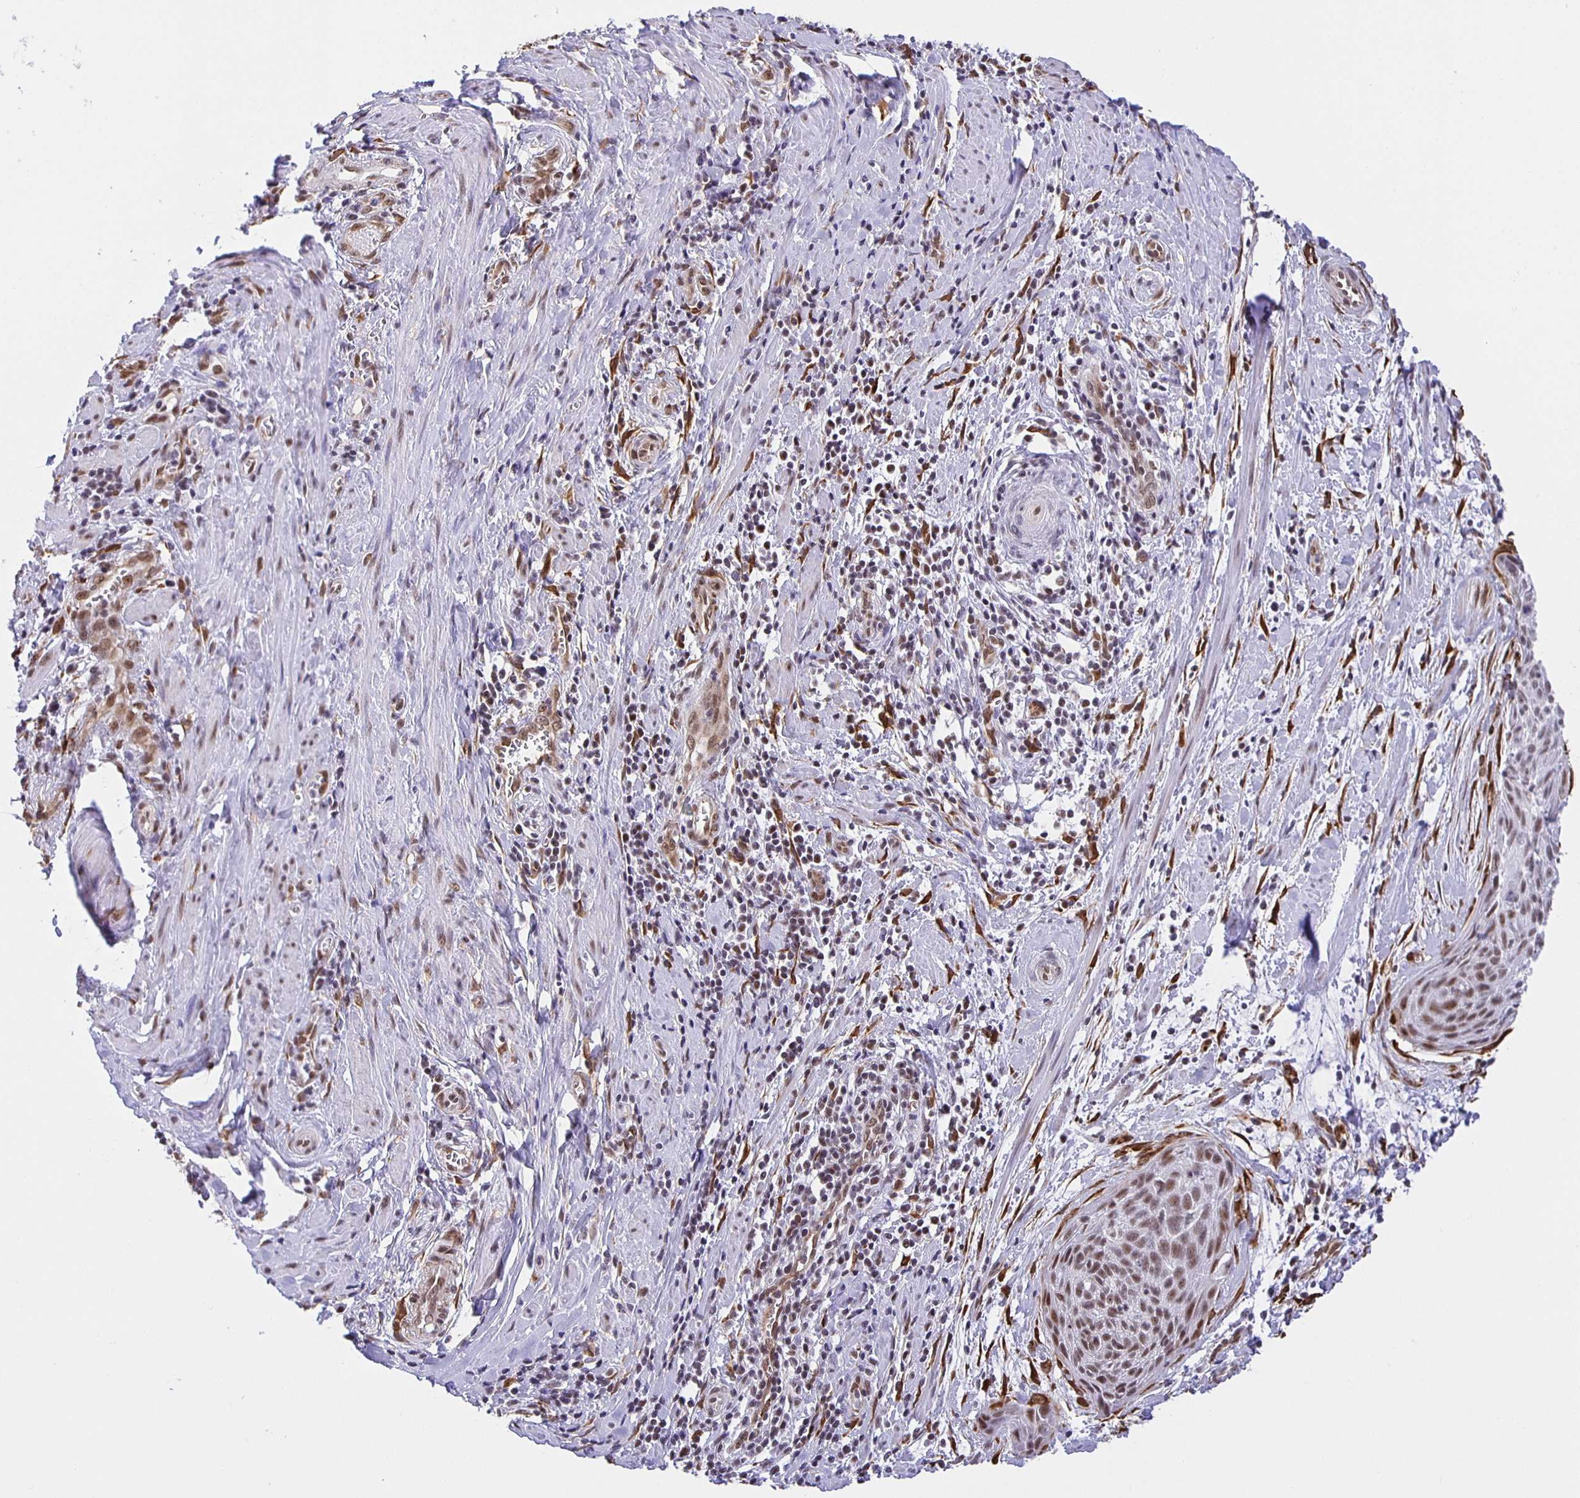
{"staining": {"intensity": "moderate", "quantity": ">75%", "location": "nuclear"}, "tissue": "cervical cancer", "cell_type": "Tumor cells", "image_type": "cancer", "snomed": [{"axis": "morphology", "description": "Squamous cell carcinoma, NOS"}, {"axis": "topography", "description": "Cervix"}], "caption": "IHC photomicrograph of neoplastic tissue: cervical cancer stained using immunohistochemistry (IHC) exhibits medium levels of moderate protein expression localized specifically in the nuclear of tumor cells, appearing as a nuclear brown color.", "gene": "ZRANB2", "patient": {"sex": "female", "age": 55}}